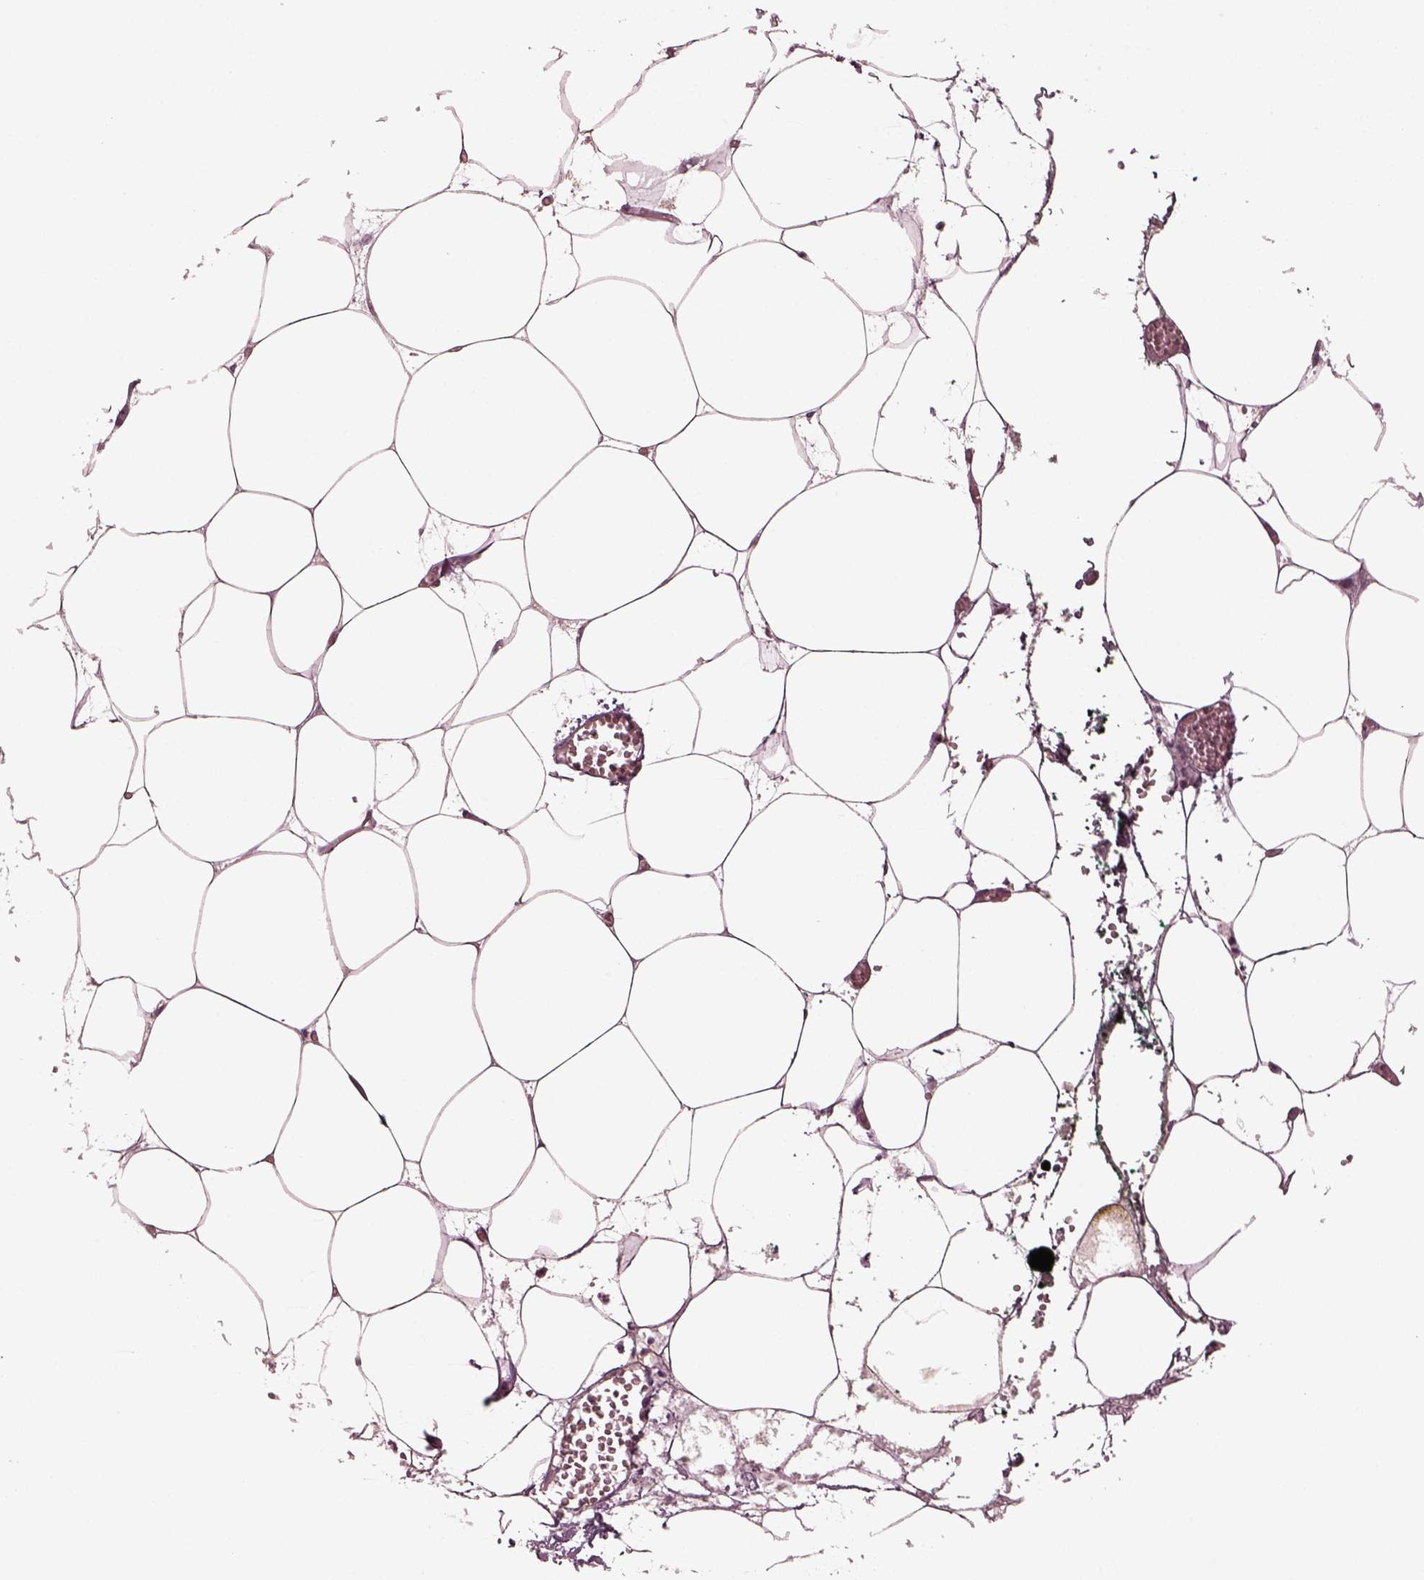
{"staining": {"intensity": "weak", "quantity": ">75%", "location": "cytoplasmic/membranous"}, "tissue": "adipose tissue", "cell_type": "Adipocytes", "image_type": "normal", "snomed": [{"axis": "morphology", "description": "Normal tissue, NOS"}, {"axis": "topography", "description": "Adipose tissue"}, {"axis": "topography", "description": "Pancreas"}, {"axis": "topography", "description": "Peripheral nerve tissue"}], "caption": "Immunohistochemical staining of normal adipose tissue demonstrates weak cytoplasmic/membranous protein staining in approximately >75% of adipocytes.", "gene": "TUBG1", "patient": {"sex": "female", "age": 58}}